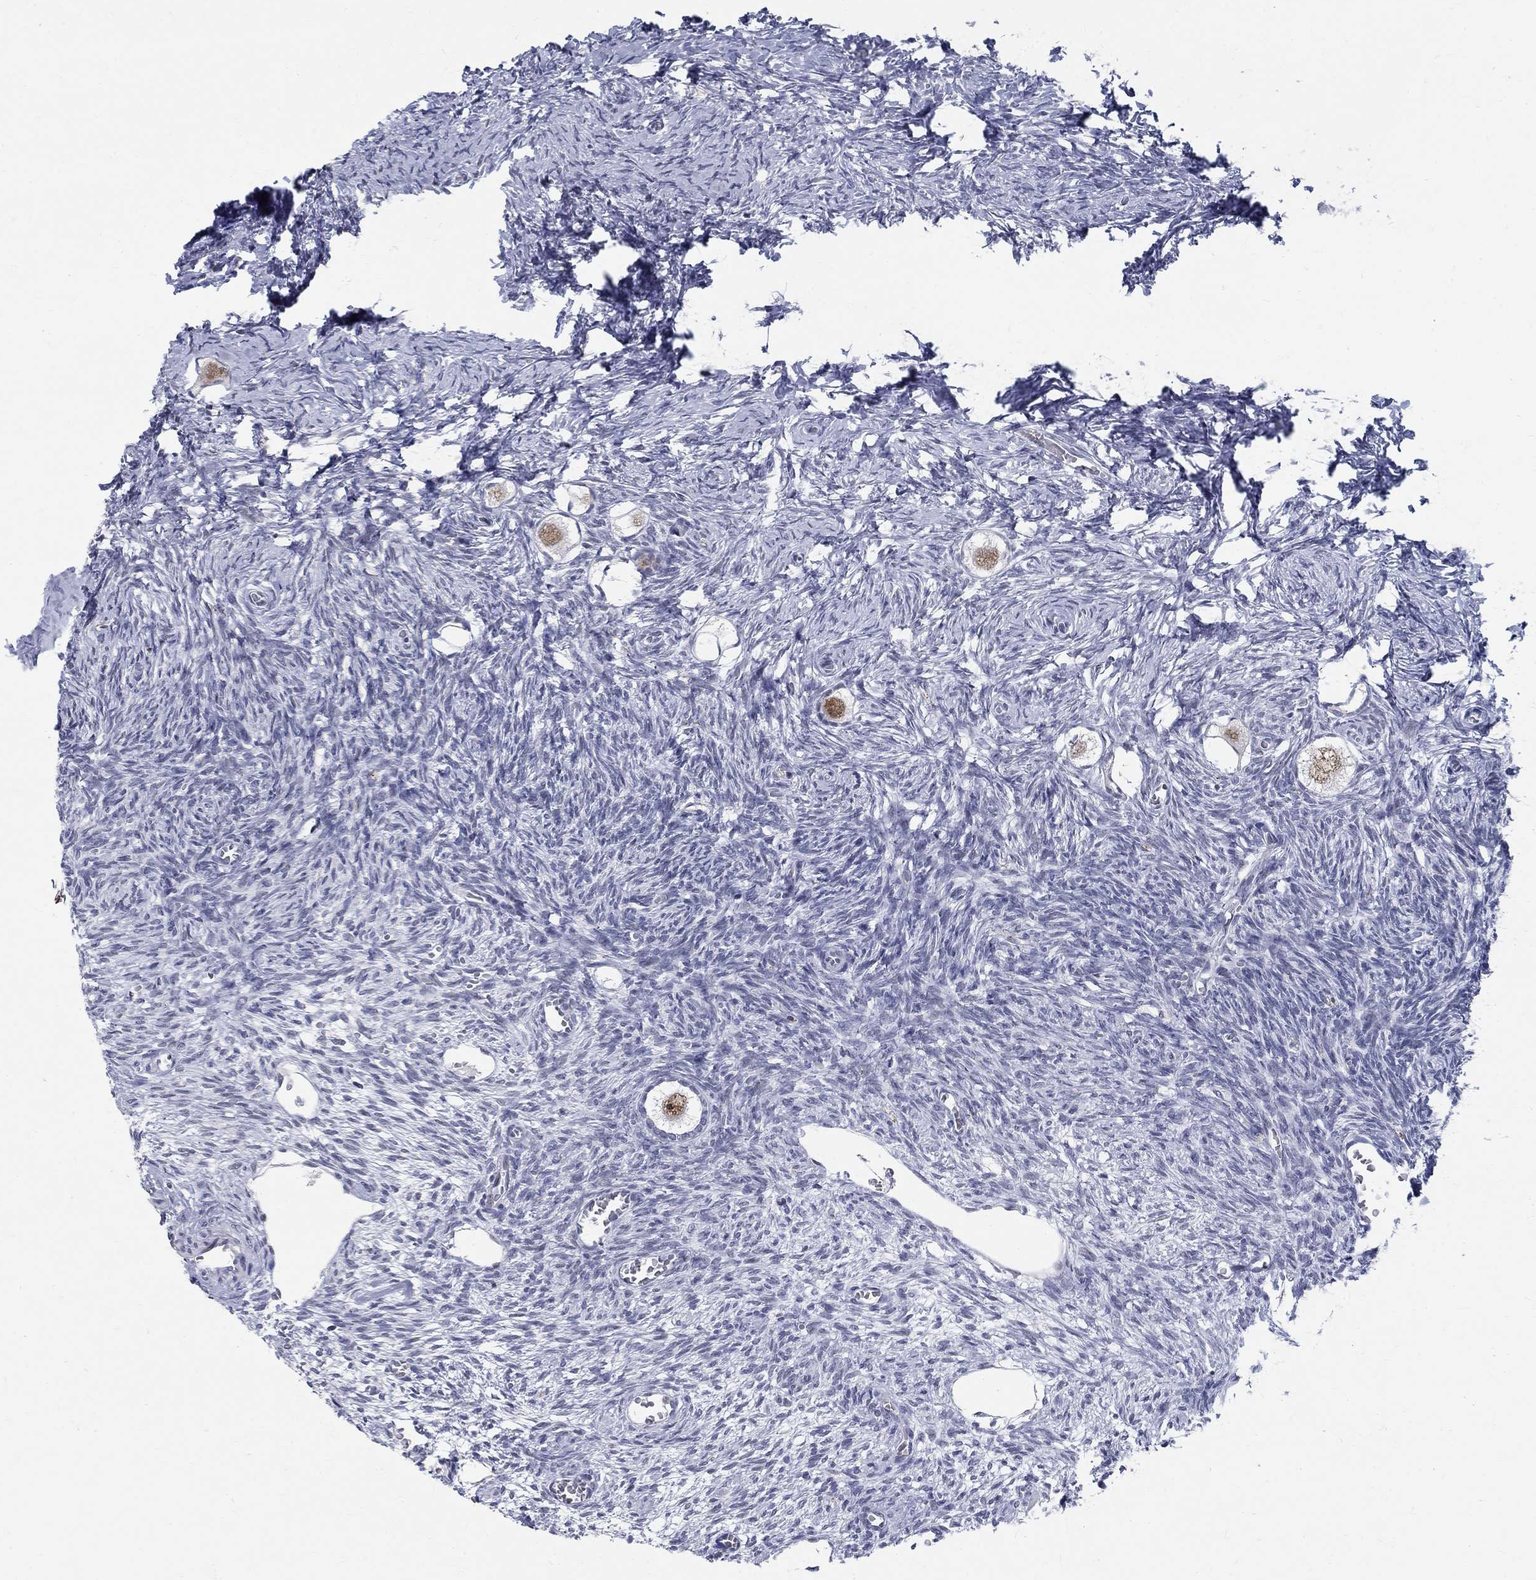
{"staining": {"intensity": "moderate", "quantity": "25%-75%", "location": "nuclear"}, "tissue": "ovary", "cell_type": "Follicle cells", "image_type": "normal", "snomed": [{"axis": "morphology", "description": "Normal tissue, NOS"}, {"axis": "topography", "description": "Ovary"}], "caption": "IHC image of benign human ovary stained for a protein (brown), which demonstrates medium levels of moderate nuclear expression in approximately 25%-75% of follicle cells.", "gene": "BHLHE22", "patient": {"sex": "female", "age": 27}}